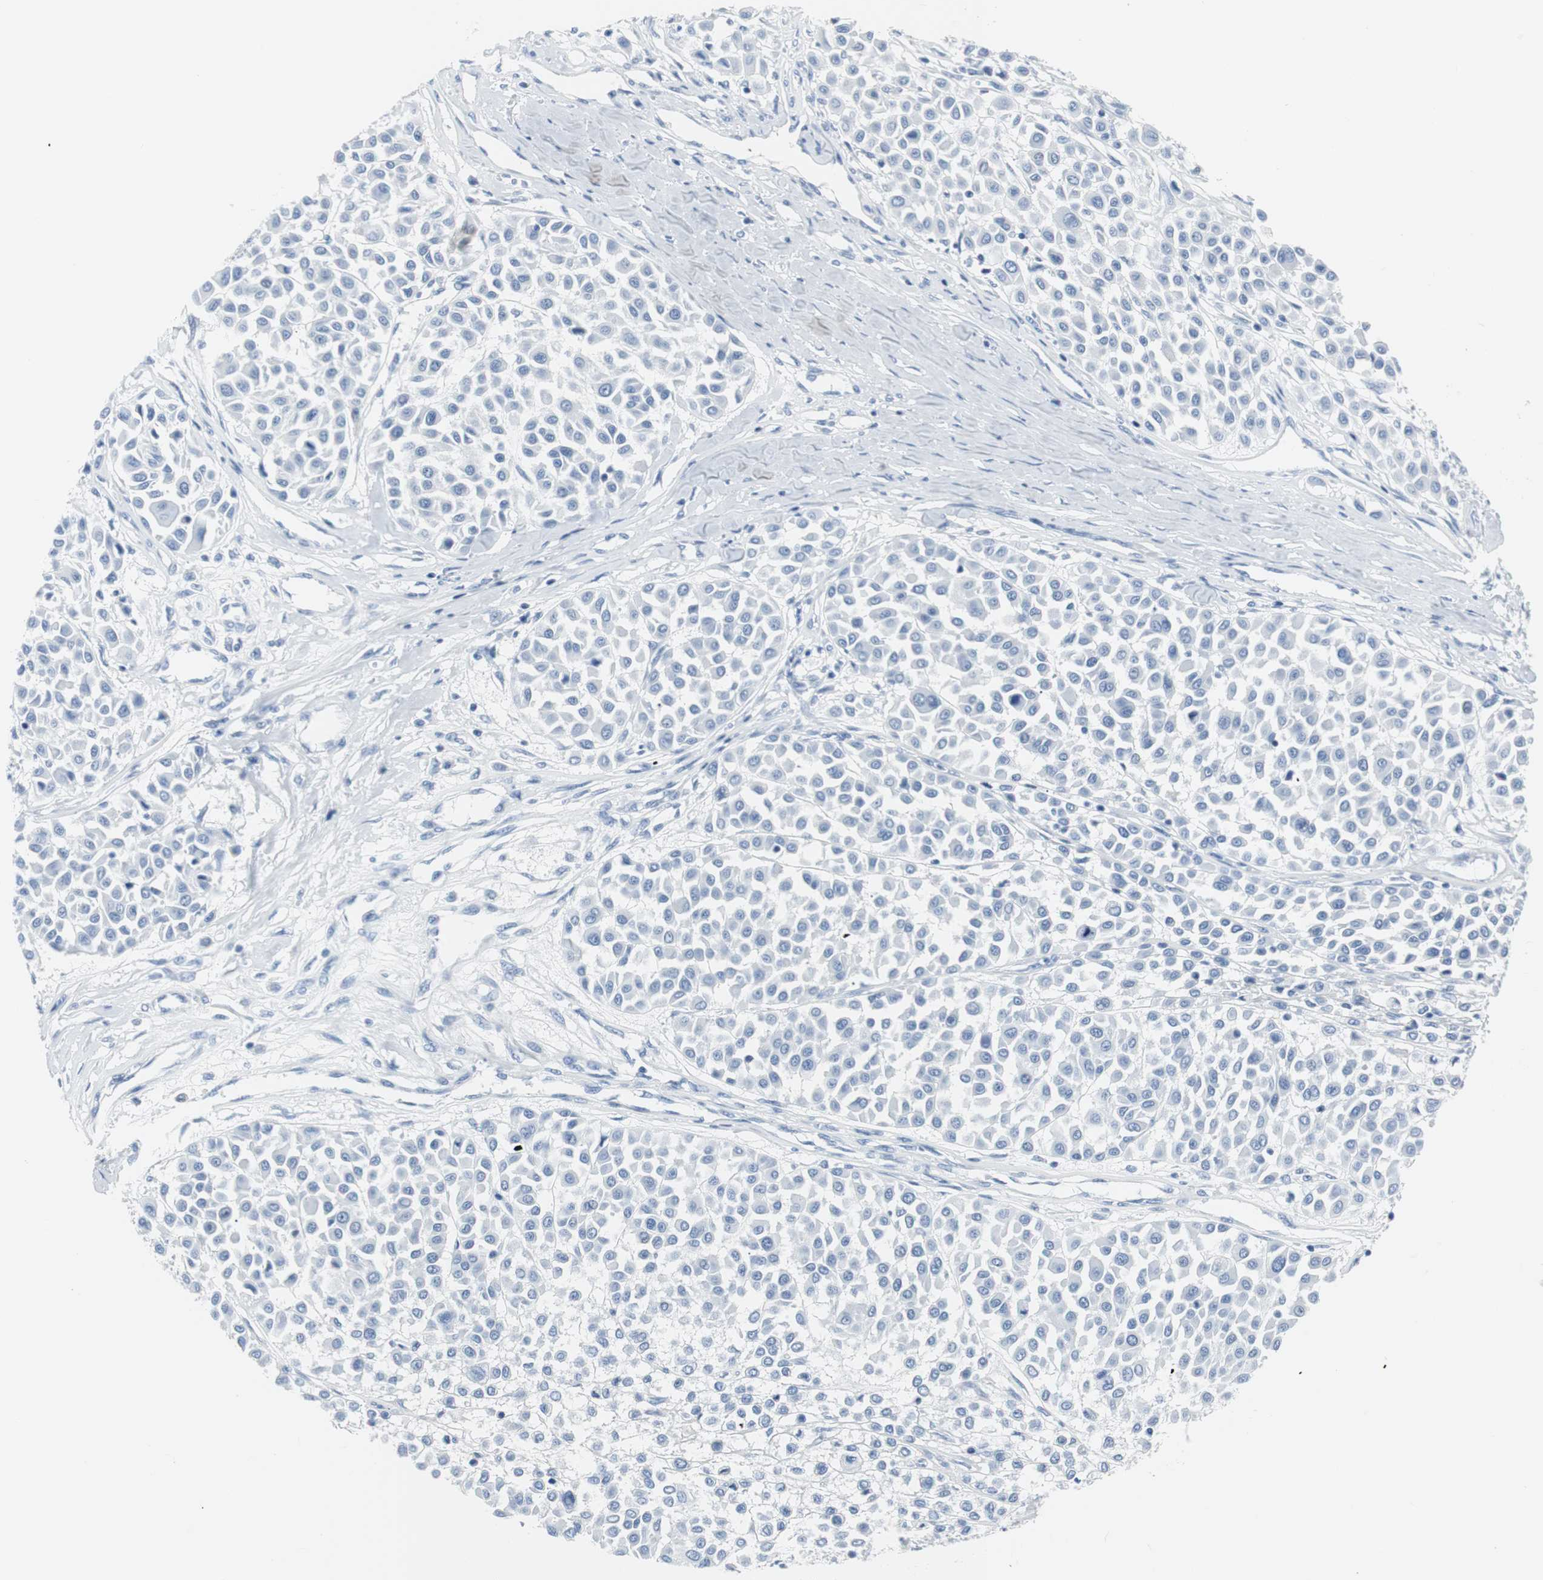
{"staining": {"intensity": "negative", "quantity": "none", "location": "none"}, "tissue": "melanoma", "cell_type": "Tumor cells", "image_type": "cancer", "snomed": [{"axis": "morphology", "description": "Malignant melanoma, Metastatic site"}, {"axis": "topography", "description": "Soft tissue"}], "caption": "A histopathology image of human malignant melanoma (metastatic site) is negative for staining in tumor cells.", "gene": "GAP43", "patient": {"sex": "male", "age": 41}}